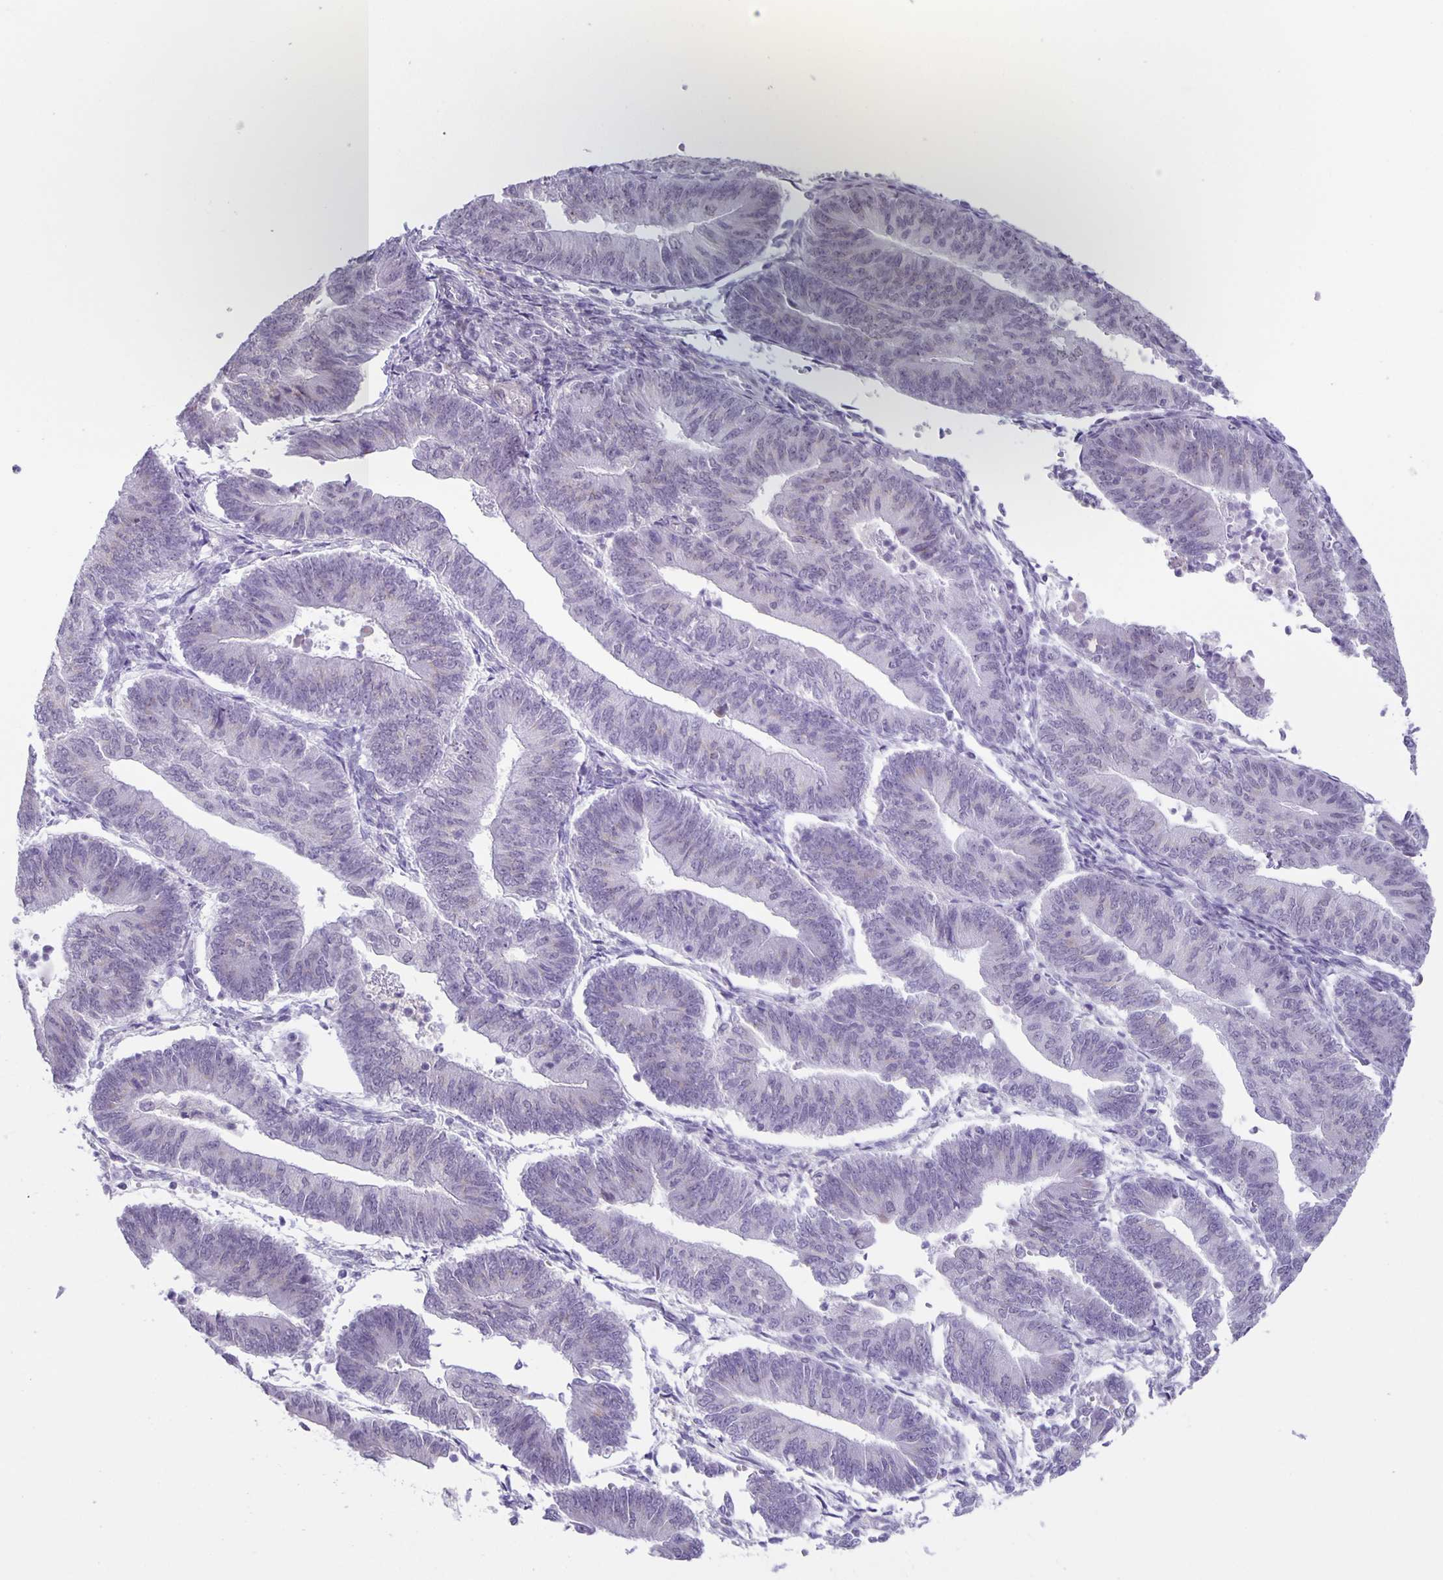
{"staining": {"intensity": "negative", "quantity": "none", "location": "none"}, "tissue": "endometrial cancer", "cell_type": "Tumor cells", "image_type": "cancer", "snomed": [{"axis": "morphology", "description": "Adenocarcinoma, NOS"}, {"axis": "topography", "description": "Endometrium"}], "caption": "This is an IHC image of human endometrial adenocarcinoma. There is no staining in tumor cells.", "gene": "PHRF1", "patient": {"sex": "female", "age": 65}}